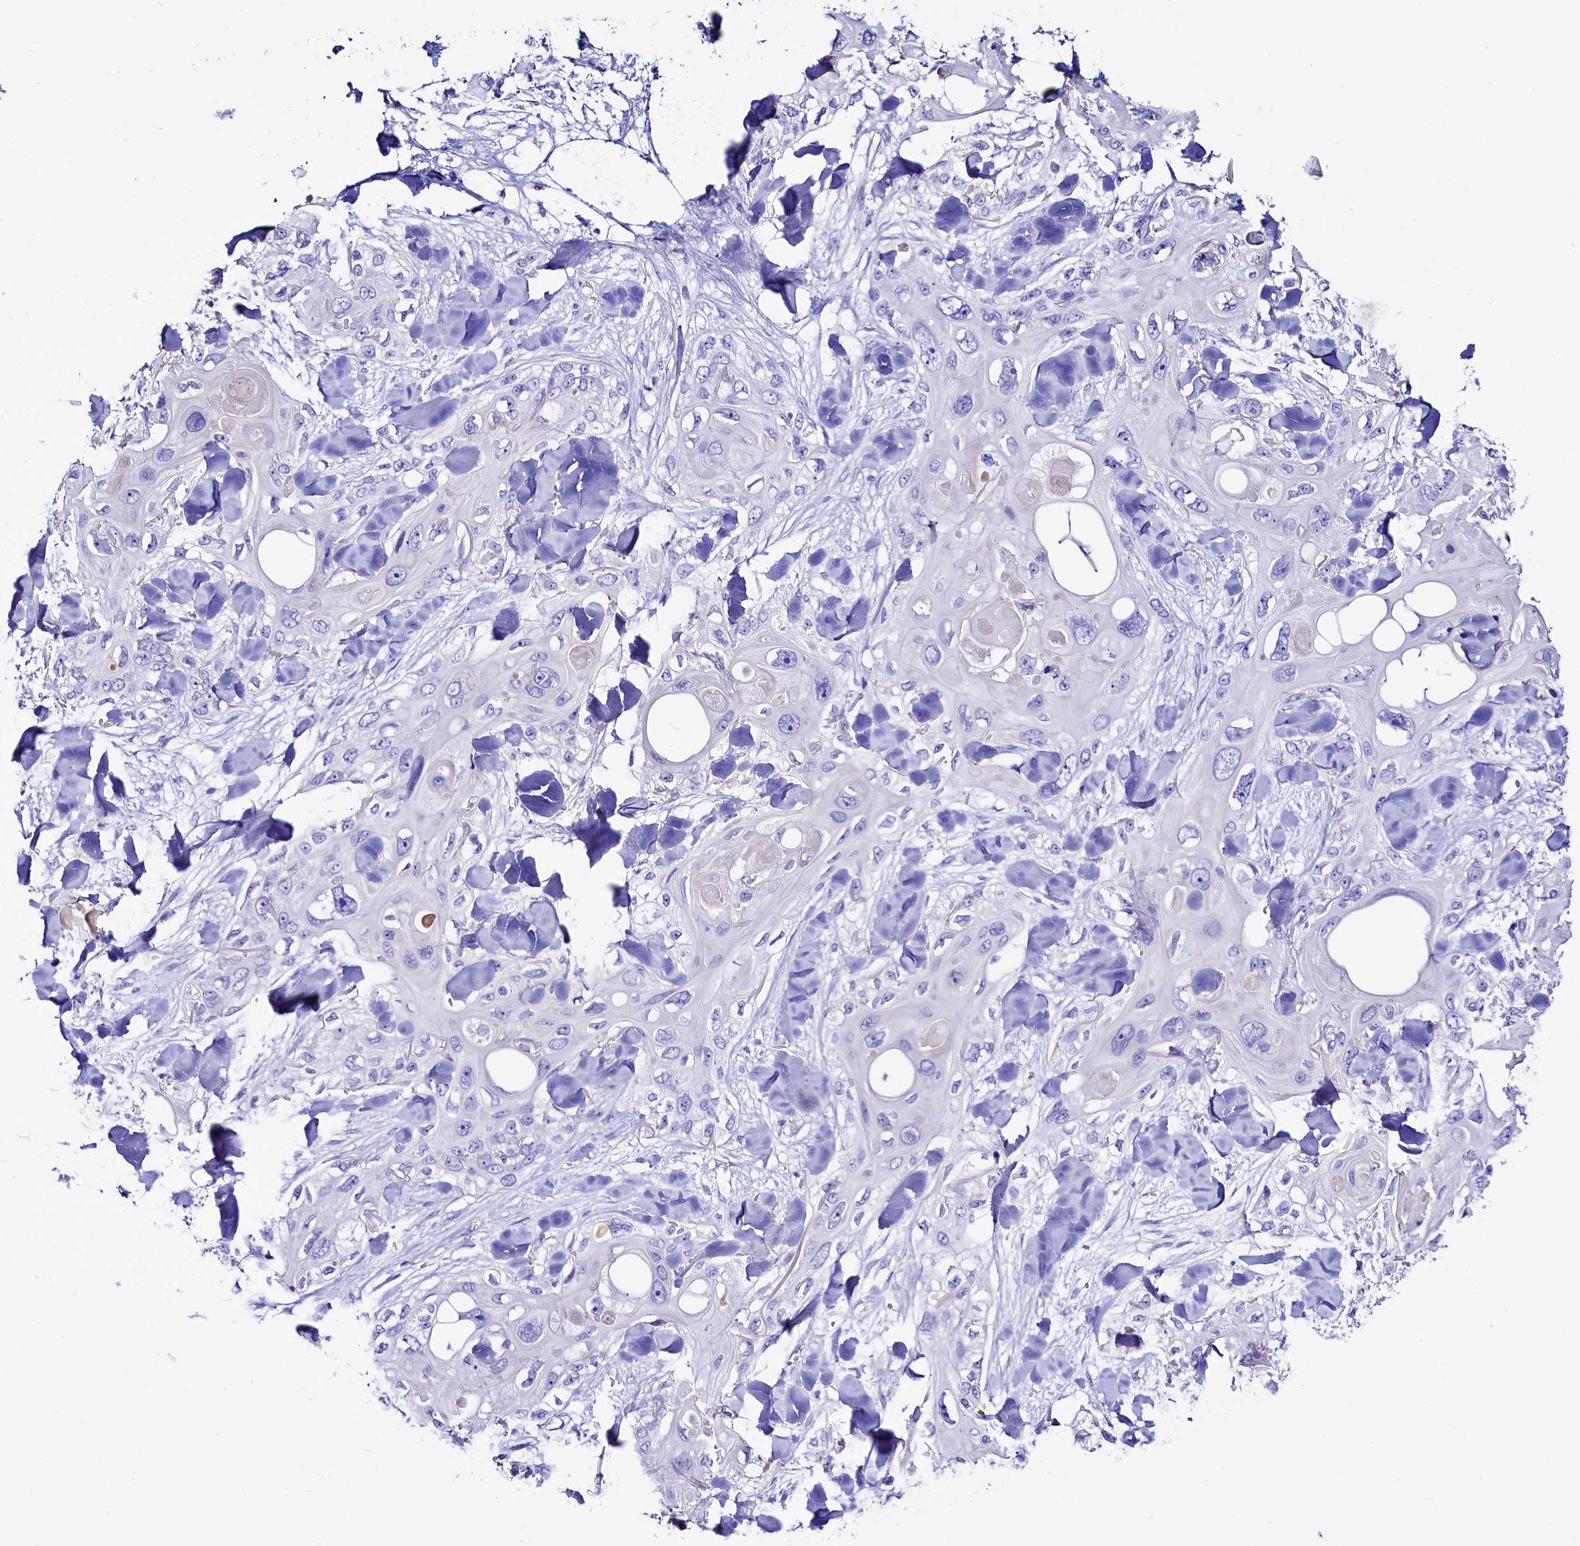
{"staining": {"intensity": "negative", "quantity": "none", "location": "none"}, "tissue": "skin cancer", "cell_type": "Tumor cells", "image_type": "cancer", "snomed": [{"axis": "morphology", "description": "Normal tissue, NOS"}, {"axis": "morphology", "description": "Squamous cell carcinoma, NOS"}, {"axis": "topography", "description": "Skin"}], "caption": "Skin cancer stained for a protein using IHC exhibits no staining tumor cells.", "gene": "RBP3", "patient": {"sex": "male", "age": 72}}